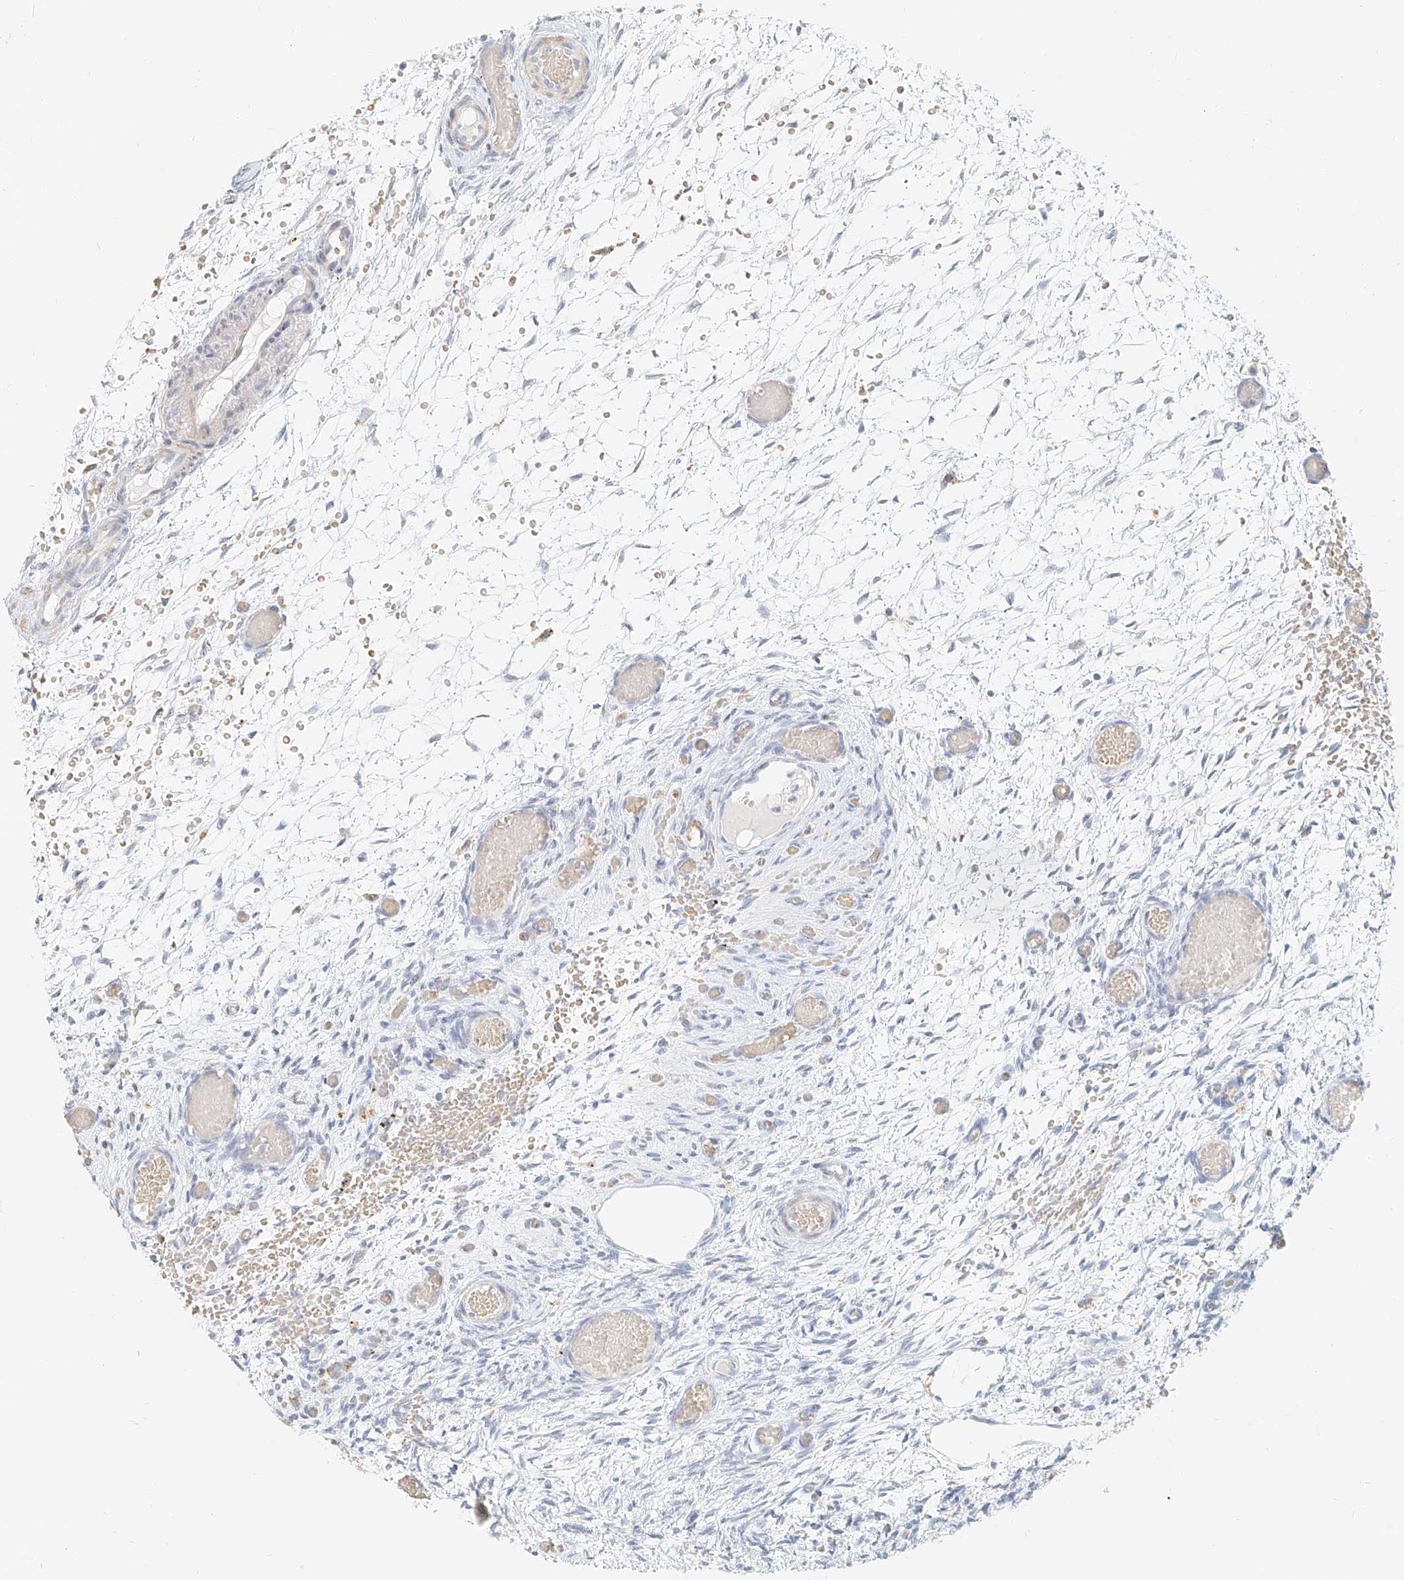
{"staining": {"intensity": "negative", "quantity": "none", "location": "none"}, "tissue": "ovary", "cell_type": "Ovarian stroma cells", "image_type": "normal", "snomed": [{"axis": "morphology", "description": "Adenocarcinoma, NOS"}, {"axis": "topography", "description": "Endometrium"}], "caption": "DAB immunohistochemical staining of benign ovary displays no significant expression in ovarian stroma cells. The staining was performed using DAB (3,3'-diaminobenzidine) to visualize the protein expression in brown, while the nuclei were stained in blue with hematoxylin (Magnification: 20x).", "gene": "CXorf58", "patient": {"sex": "female", "age": 32}}